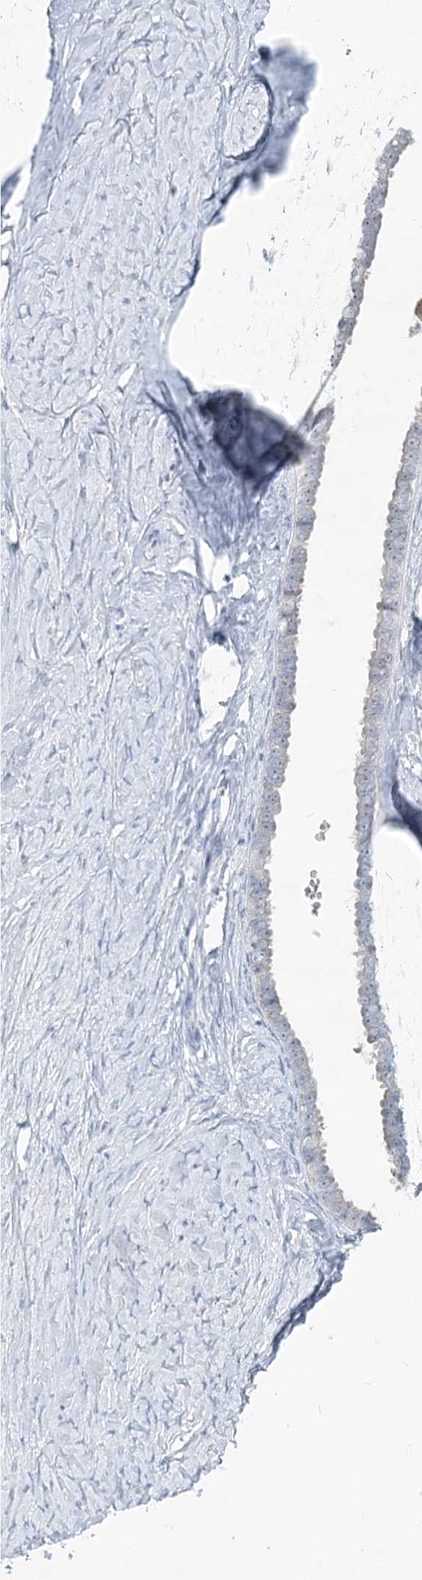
{"staining": {"intensity": "negative", "quantity": "none", "location": "none"}, "tissue": "ovarian cancer", "cell_type": "Tumor cells", "image_type": "cancer", "snomed": [{"axis": "morphology", "description": "Cystadenocarcinoma, serous, NOS"}, {"axis": "topography", "description": "Ovary"}], "caption": "This is an immunohistochemistry (IHC) micrograph of serous cystadenocarcinoma (ovarian). There is no expression in tumor cells.", "gene": "SLC9A3", "patient": {"sex": "female", "age": 79}}